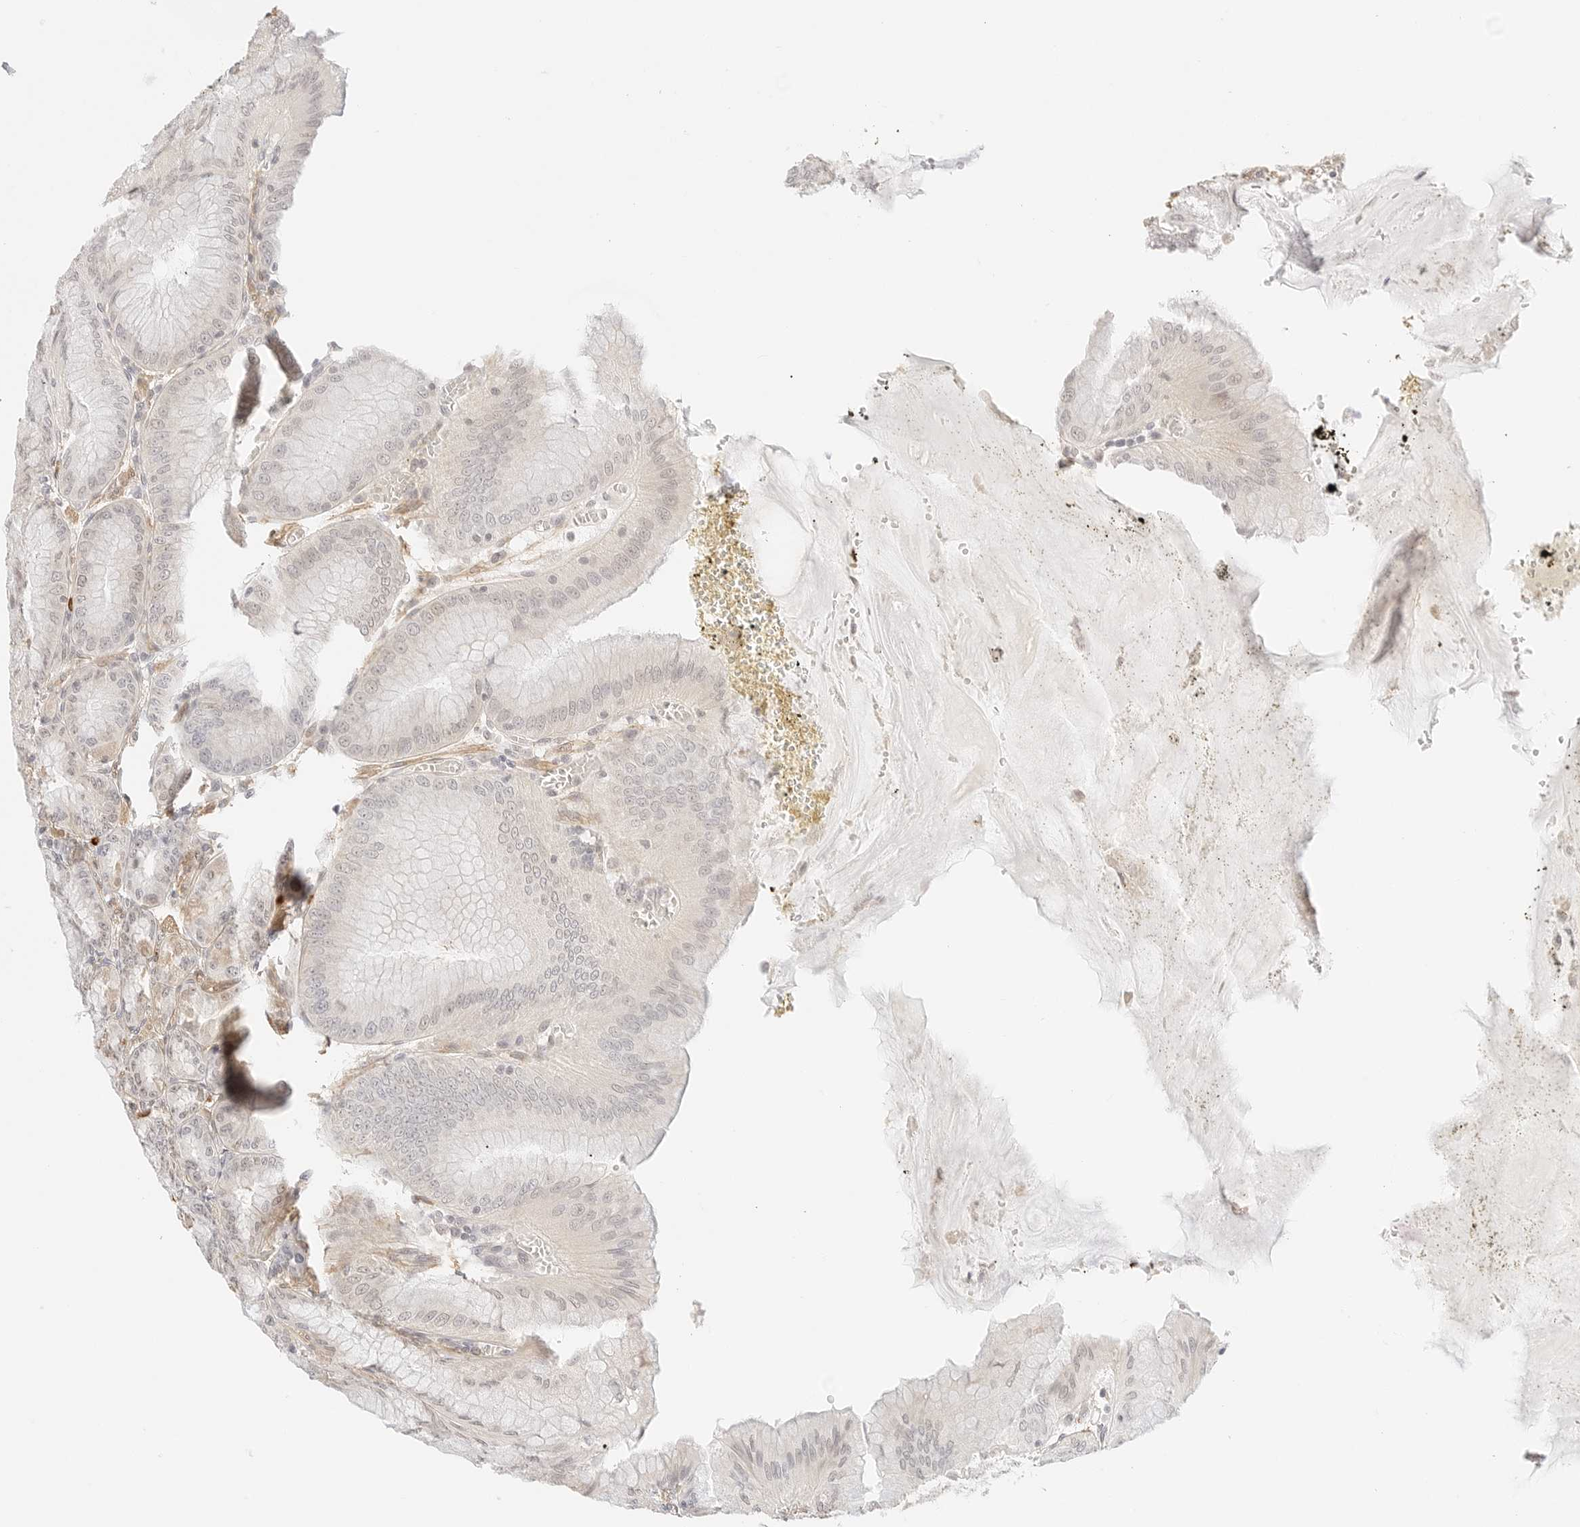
{"staining": {"intensity": "weak", "quantity": "<25%", "location": "nuclear"}, "tissue": "stomach", "cell_type": "Glandular cells", "image_type": "normal", "snomed": [{"axis": "morphology", "description": "Normal tissue, NOS"}, {"axis": "topography", "description": "Stomach, lower"}], "caption": "Photomicrograph shows no protein positivity in glandular cells of unremarkable stomach.", "gene": "TEKT2", "patient": {"sex": "male", "age": 71}}